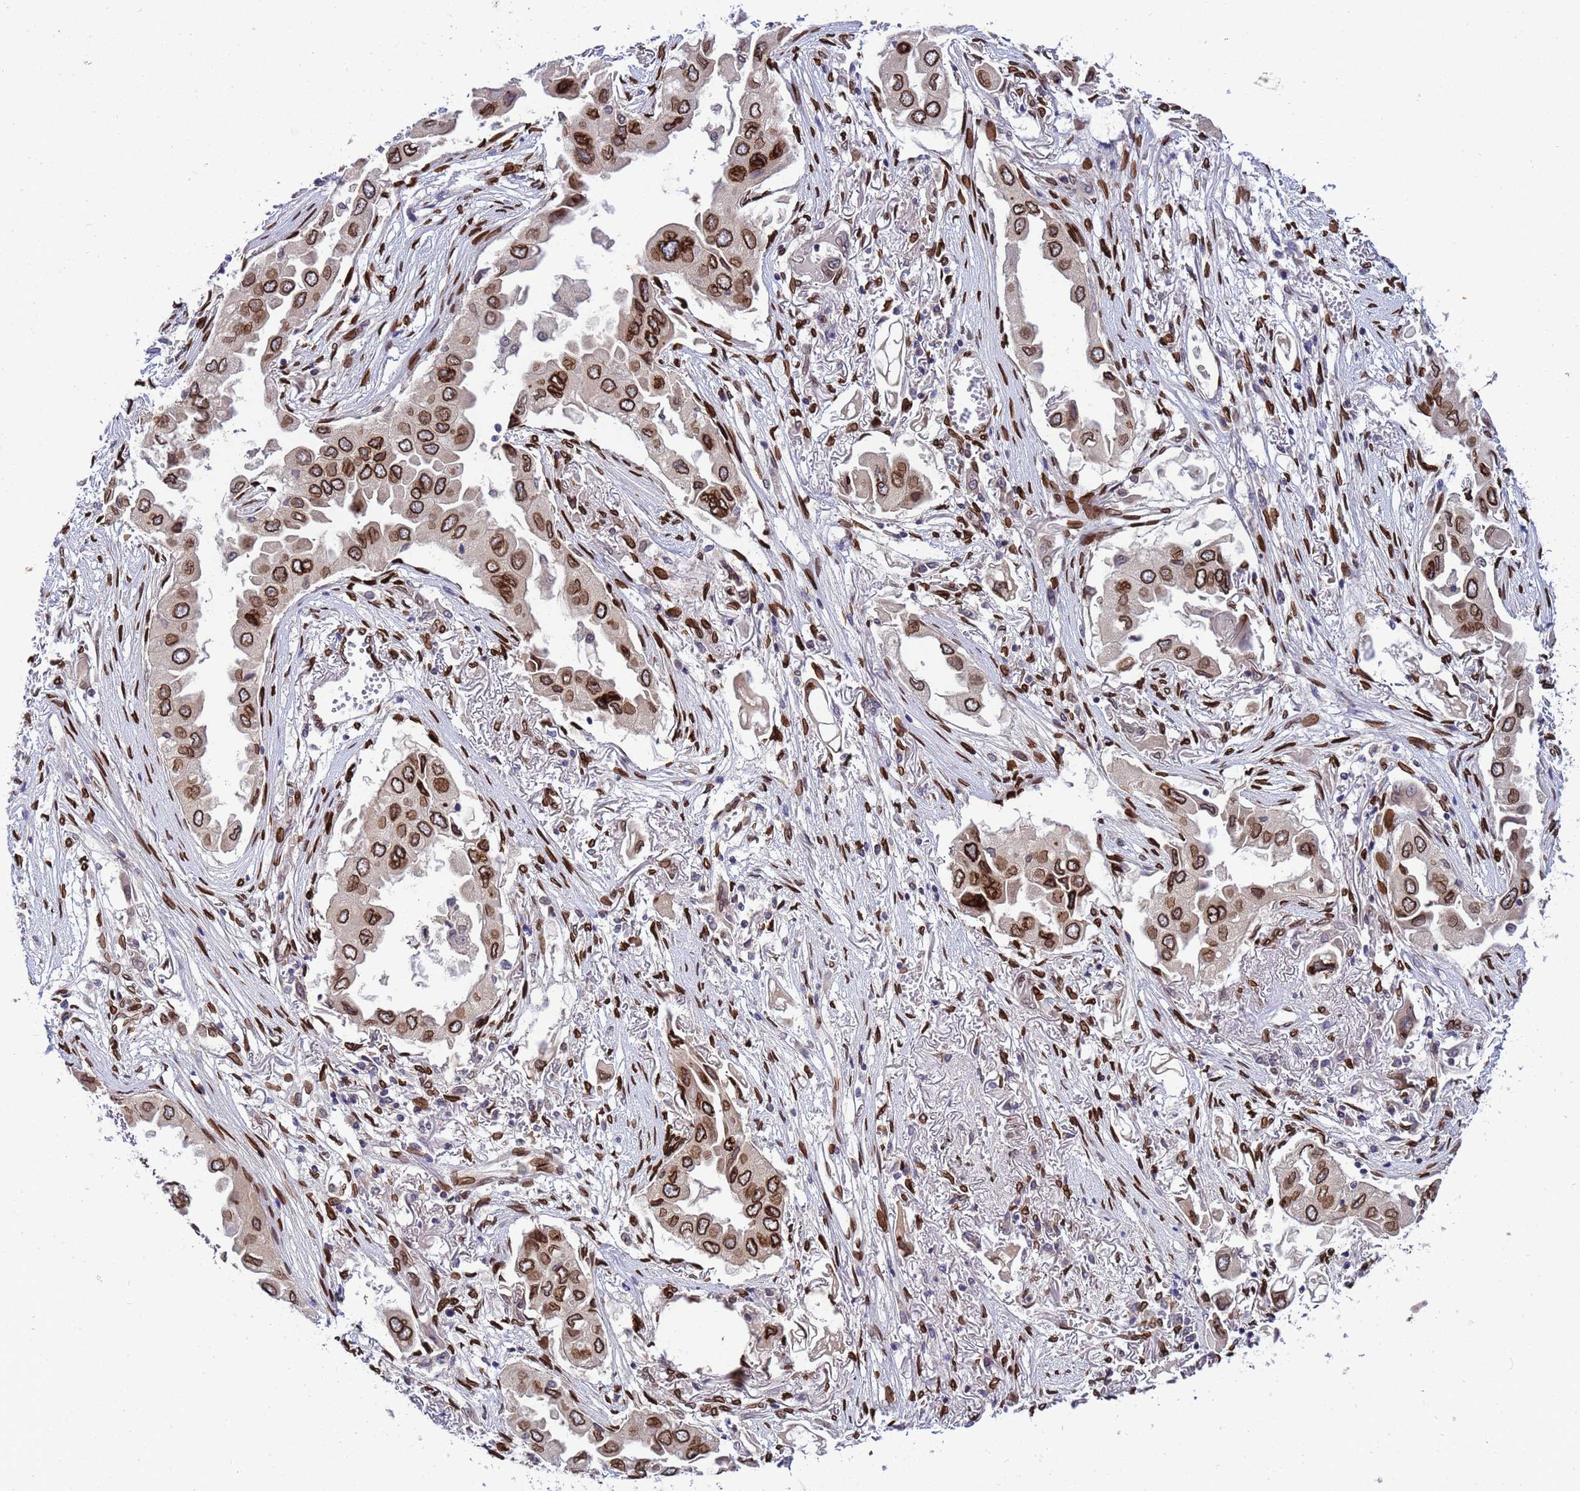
{"staining": {"intensity": "strong", "quantity": ">75%", "location": "cytoplasmic/membranous,nuclear"}, "tissue": "lung cancer", "cell_type": "Tumor cells", "image_type": "cancer", "snomed": [{"axis": "morphology", "description": "Adenocarcinoma, NOS"}, {"axis": "topography", "description": "Lung"}], "caption": "Adenocarcinoma (lung) stained for a protein (brown) reveals strong cytoplasmic/membranous and nuclear positive positivity in approximately >75% of tumor cells.", "gene": "GPR135", "patient": {"sex": "female", "age": 76}}